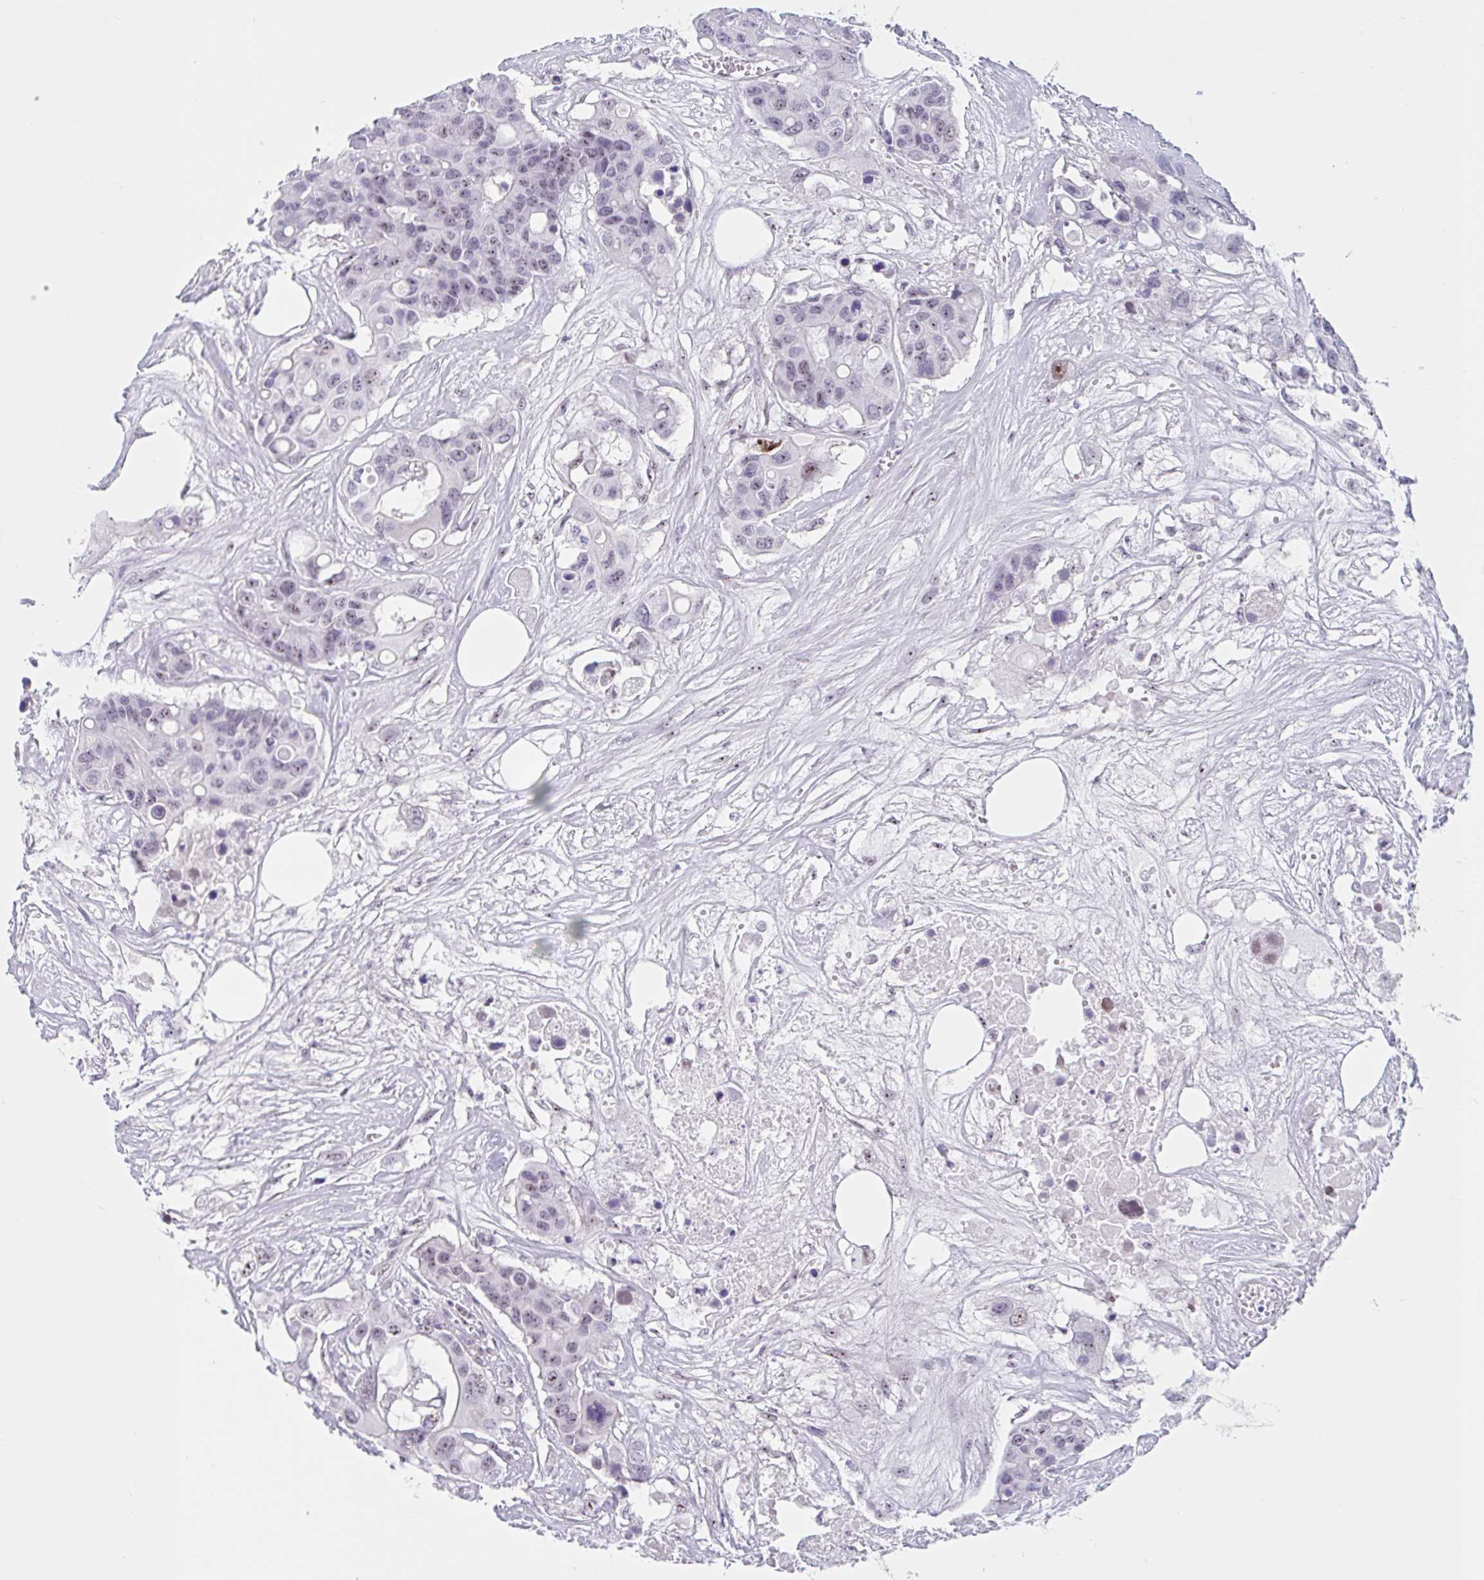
{"staining": {"intensity": "moderate", "quantity": "25%-75%", "location": "nuclear"}, "tissue": "colorectal cancer", "cell_type": "Tumor cells", "image_type": "cancer", "snomed": [{"axis": "morphology", "description": "Adenocarcinoma, NOS"}, {"axis": "topography", "description": "Colon"}], "caption": "This image displays immunohistochemistry (IHC) staining of adenocarcinoma (colorectal), with medium moderate nuclear expression in approximately 25%-75% of tumor cells.", "gene": "LENG9", "patient": {"sex": "male", "age": 77}}